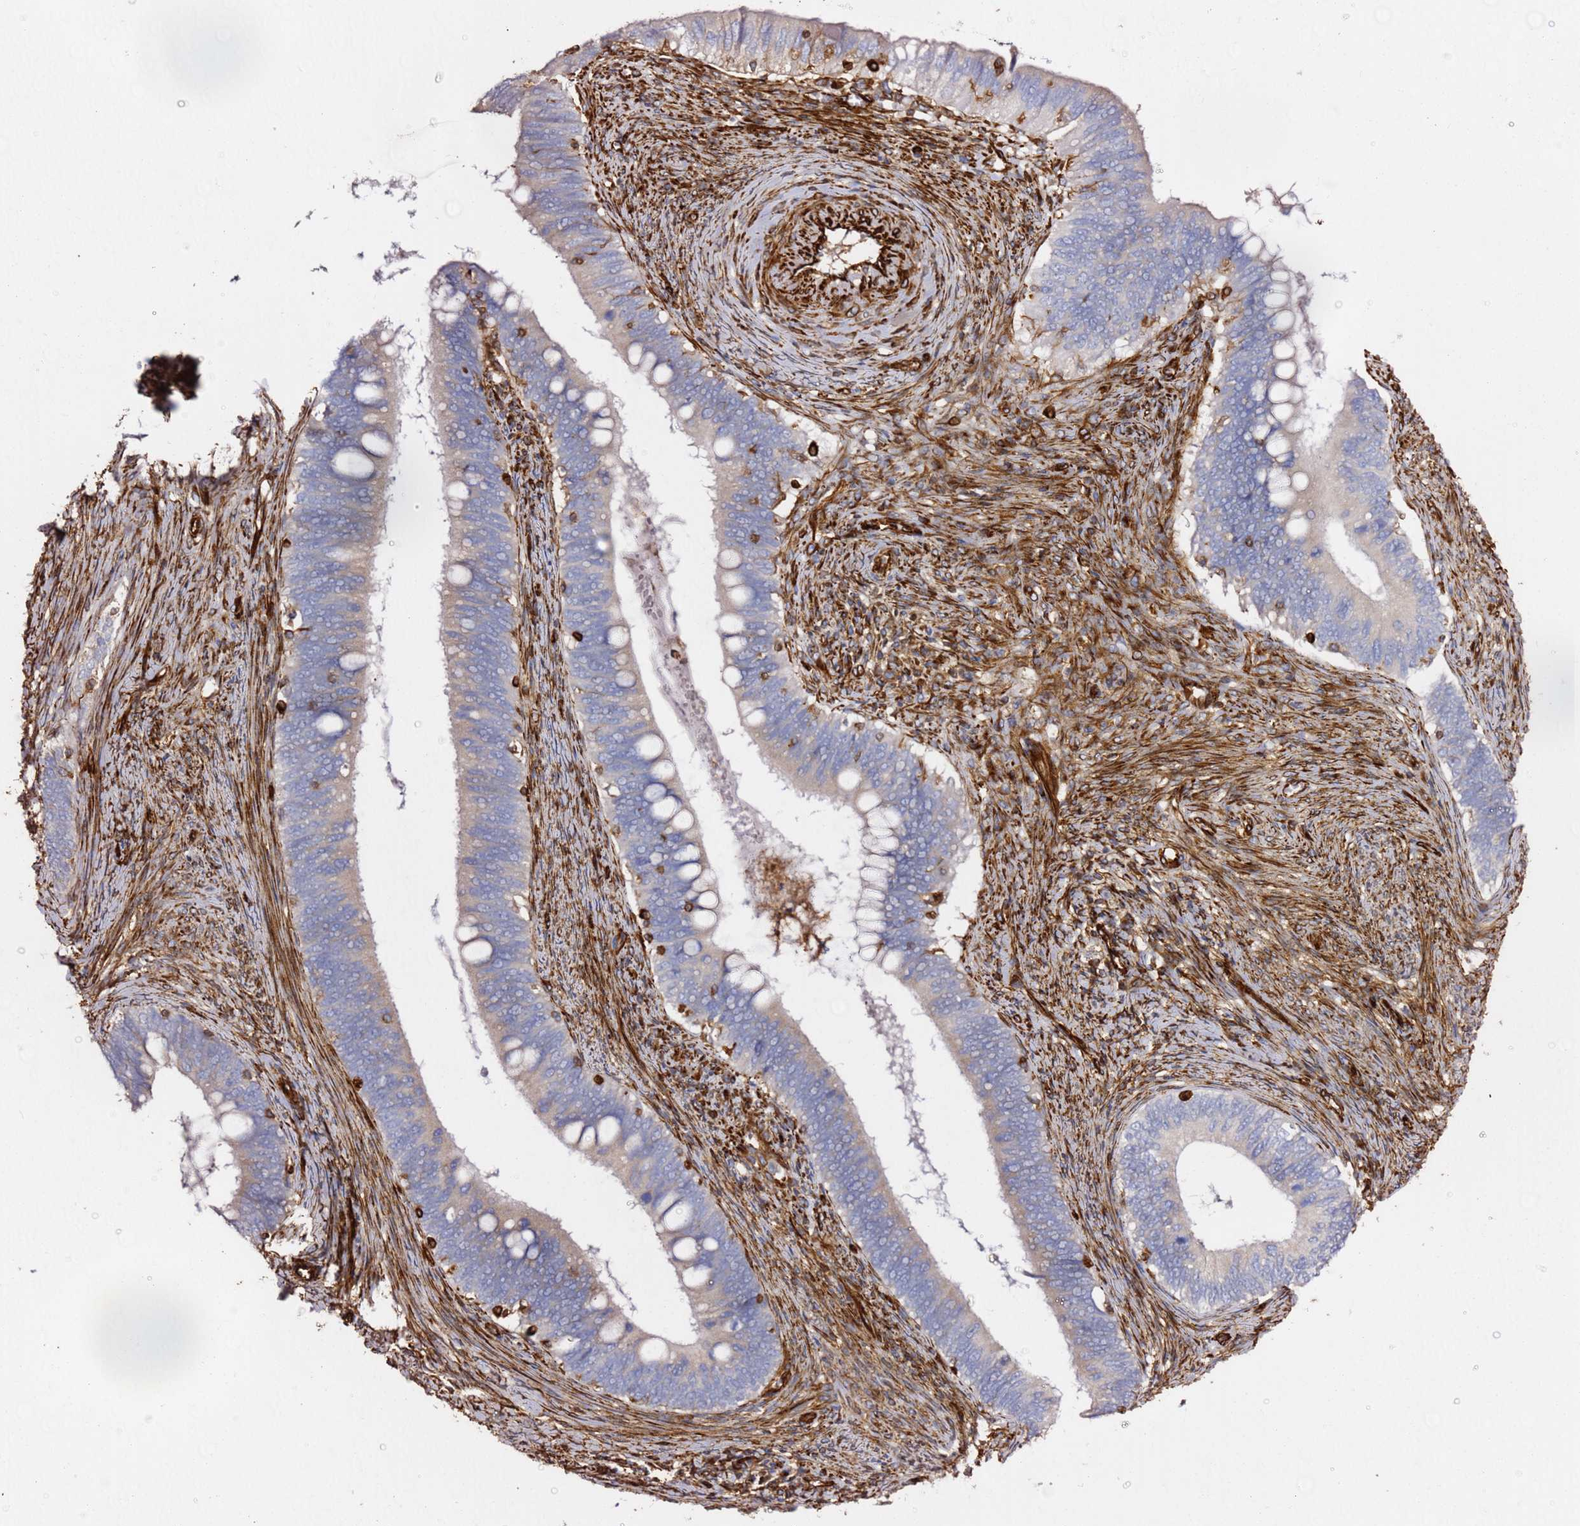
{"staining": {"intensity": "negative", "quantity": "none", "location": "none"}, "tissue": "cervical cancer", "cell_type": "Tumor cells", "image_type": "cancer", "snomed": [{"axis": "morphology", "description": "Adenocarcinoma, NOS"}, {"axis": "topography", "description": "Cervix"}], "caption": "A high-resolution micrograph shows IHC staining of adenocarcinoma (cervical), which exhibits no significant positivity in tumor cells. The staining was performed using DAB to visualize the protein expression in brown, while the nuclei were stained in blue with hematoxylin (Magnification: 20x).", "gene": "MRGPRE", "patient": {"sex": "female", "age": 42}}